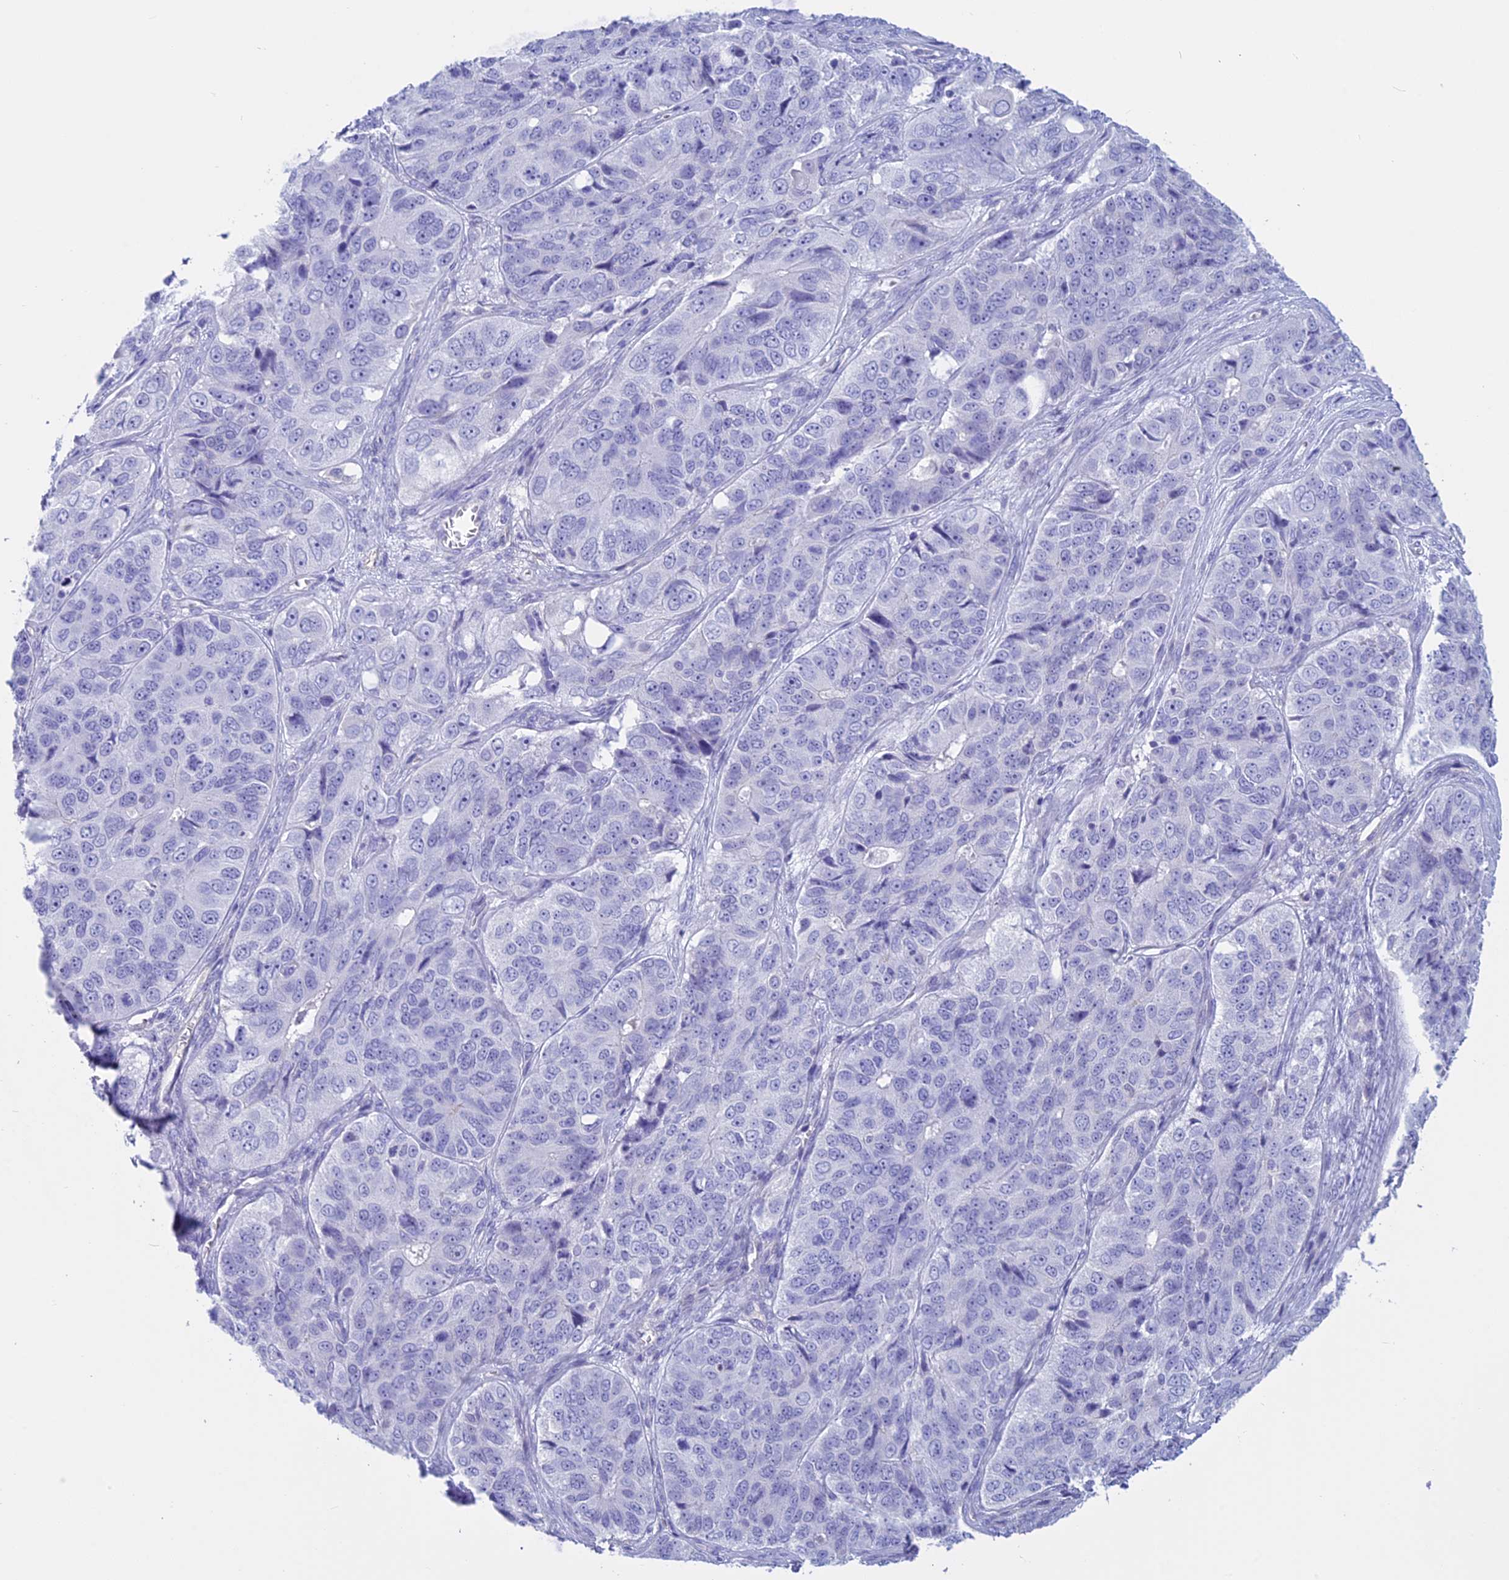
{"staining": {"intensity": "negative", "quantity": "none", "location": "none"}, "tissue": "ovarian cancer", "cell_type": "Tumor cells", "image_type": "cancer", "snomed": [{"axis": "morphology", "description": "Carcinoma, endometroid"}, {"axis": "topography", "description": "Ovary"}], "caption": "Tumor cells show no significant positivity in ovarian endometroid carcinoma.", "gene": "RP1", "patient": {"sex": "female", "age": 51}}